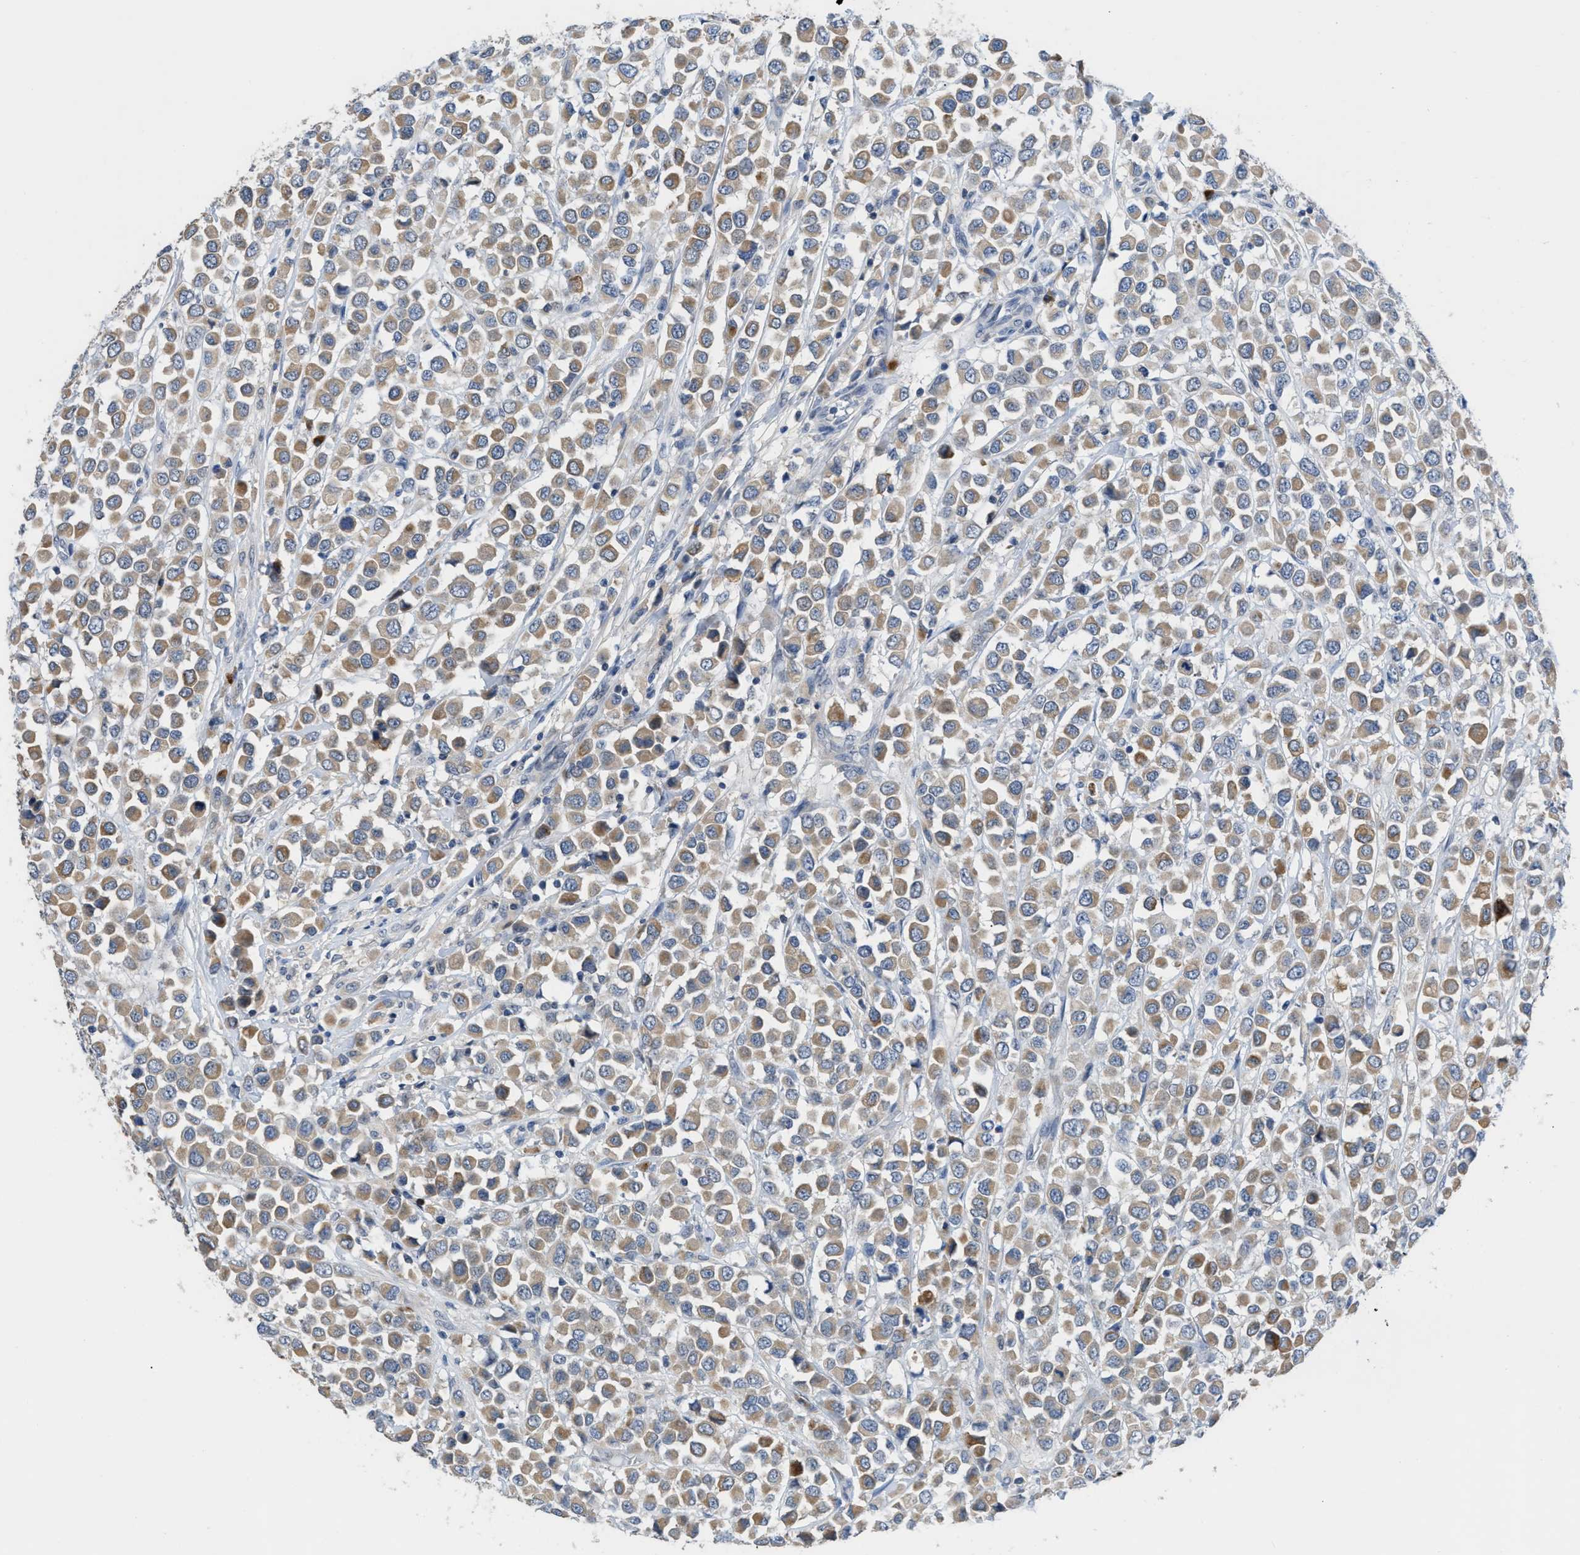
{"staining": {"intensity": "moderate", "quantity": ">75%", "location": "cytoplasmic/membranous"}, "tissue": "breast cancer", "cell_type": "Tumor cells", "image_type": "cancer", "snomed": [{"axis": "morphology", "description": "Duct carcinoma"}, {"axis": "topography", "description": "Breast"}], "caption": "IHC (DAB) staining of human invasive ductal carcinoma (breast) demonstrates moderate cytoplasmic/membranous protein positivity in approximately >75% of tumor cells. (DAB (3,3'-diaminobenzidine) IHC with brightfield microscopy, high magnification).", "gene": "OR9K2", "patient": {"sex": "female", "age": 61}}